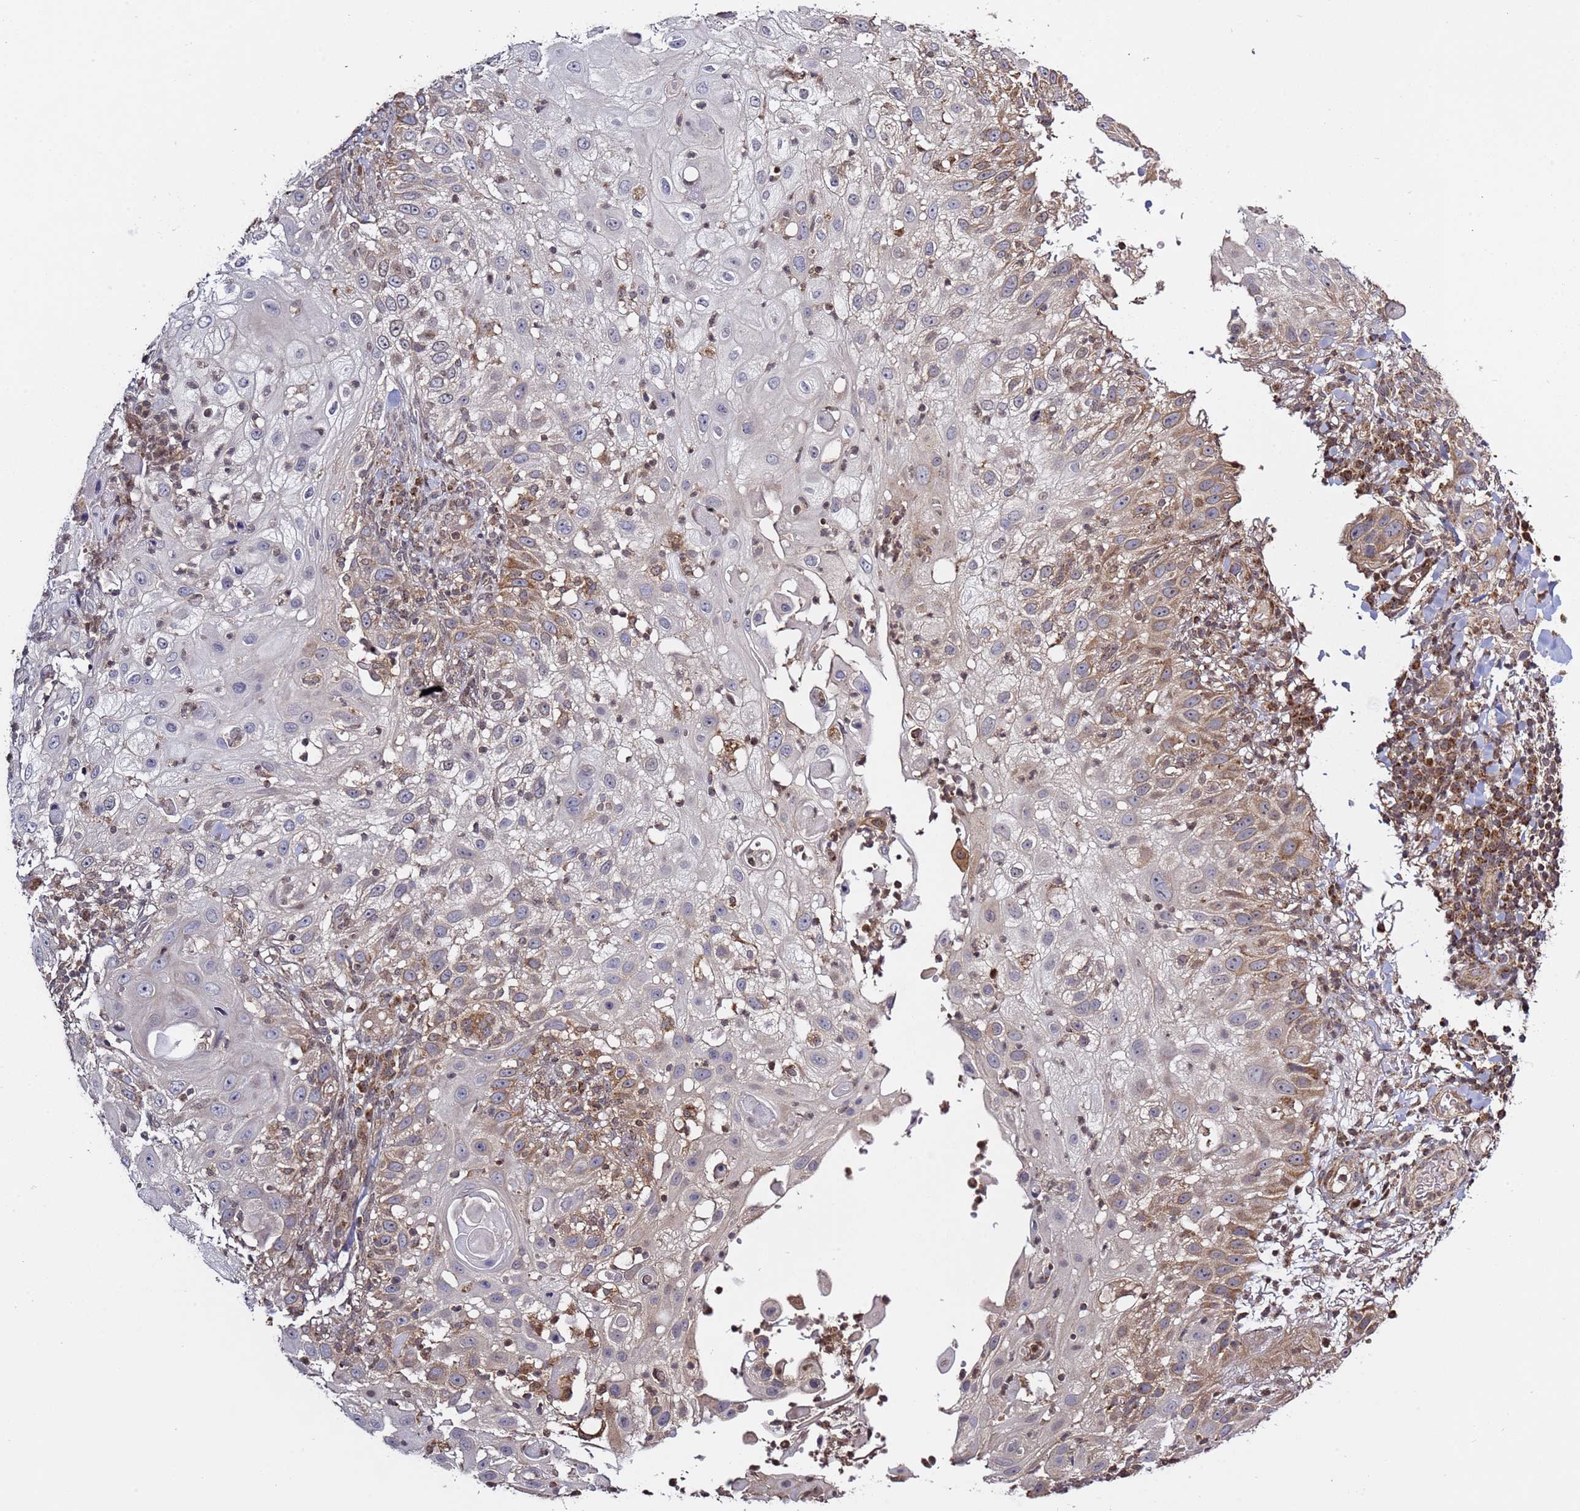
{"staining": {"intensity": "moderate", "quantity": "<25%", "location": "cytoplasmic/membranous"}, "tissue": "skin cancer", "cell_type": "Tumor cells", "image_type": "cancer", "snomed": [{"axis": "morphology", "description": "Squamous cell carcinoma, NOS"}, {"axis": "topography", "description": "Skin"}], "caption": "This is a histology image of immunohistochemistry (IHC) staining of skin cancer (squamous cell carcinoma), which shows moderate staining in the cytoplasmic/membranous of tumor cells.", "gene": "RCOR2", "patient": {"sex": "female", "age": 44}}